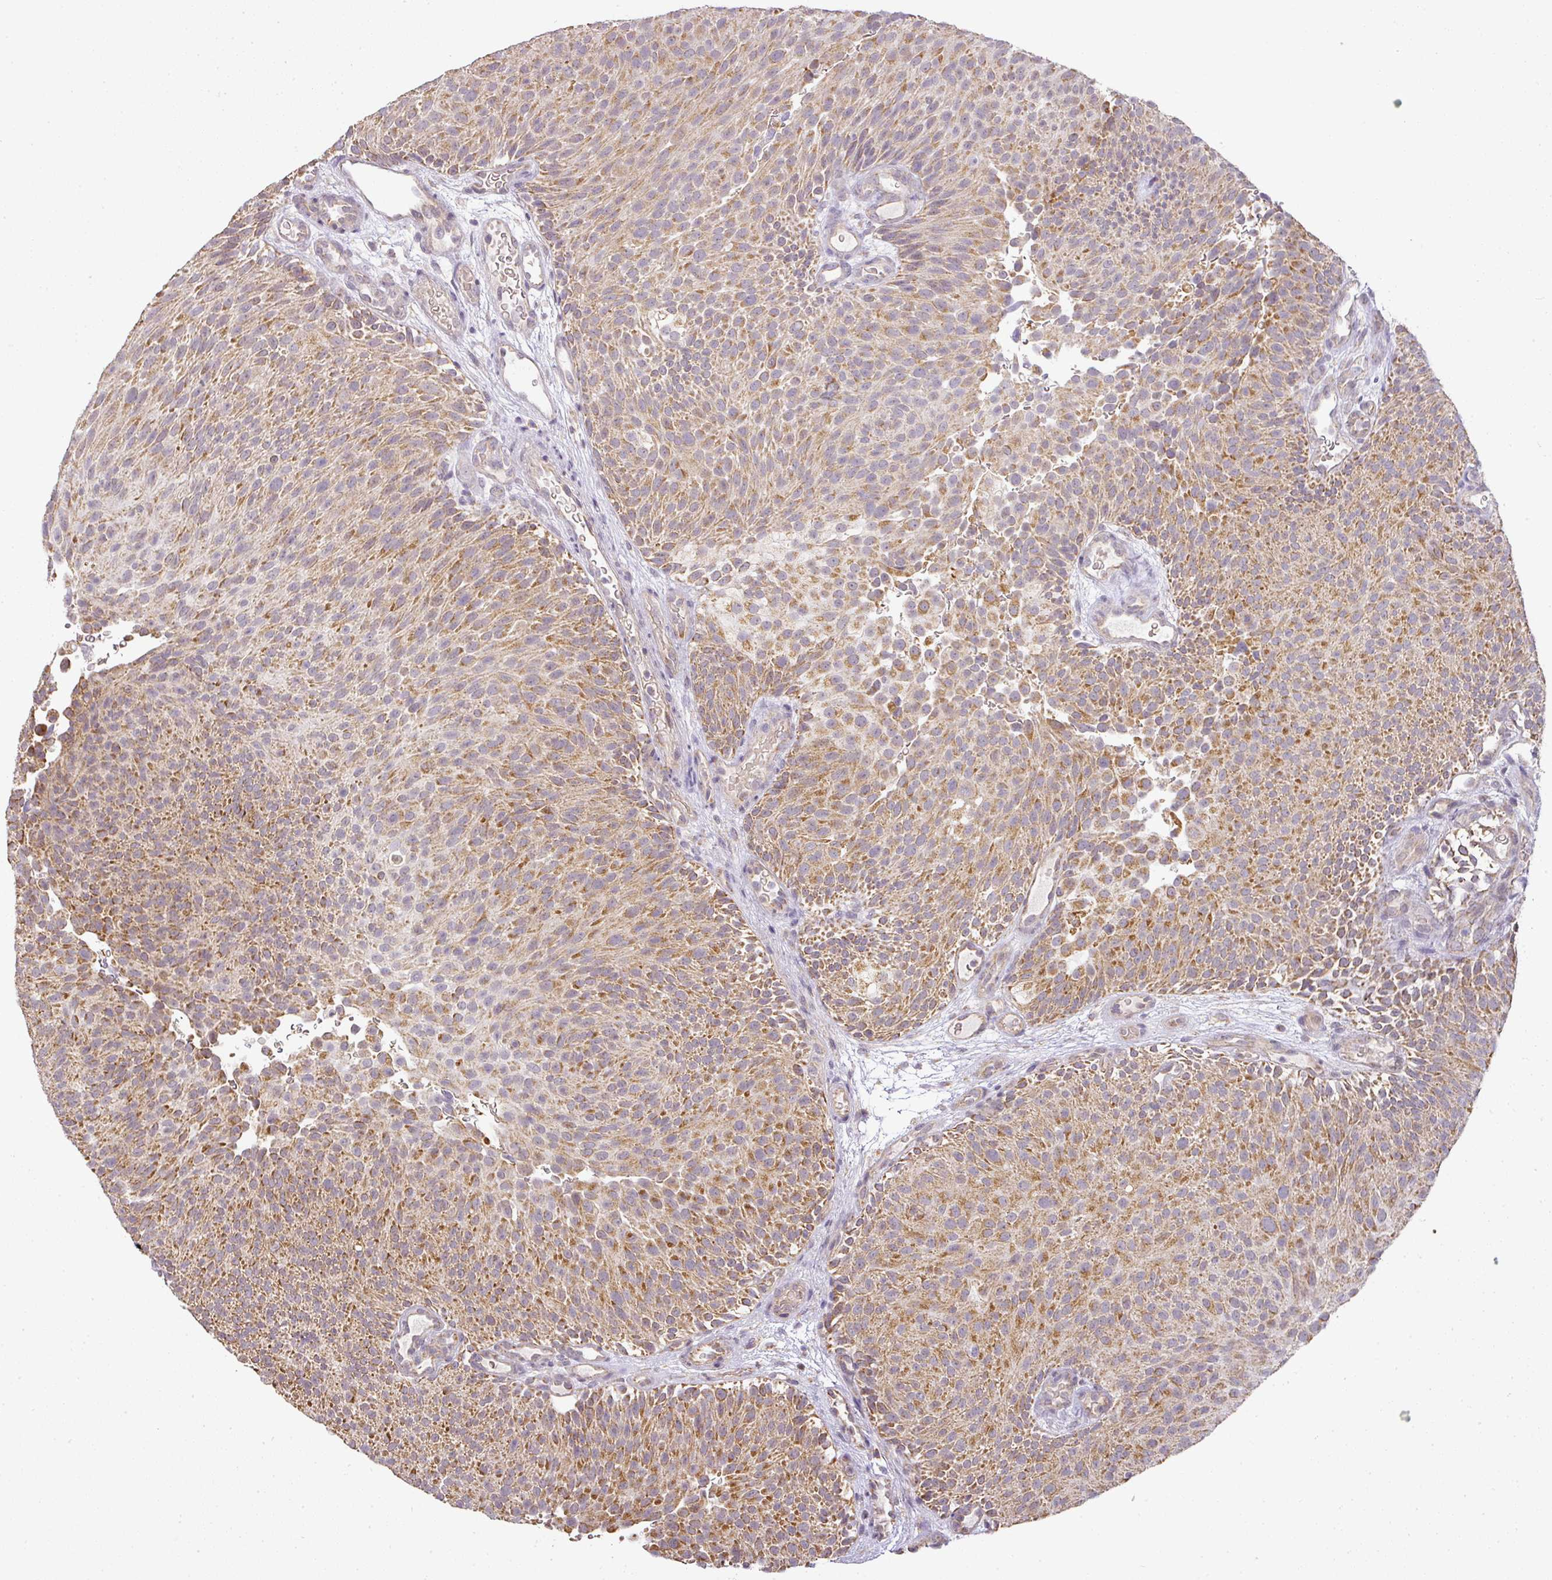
{"staining": {"intensity": "moderate", "quantity": ">75%", "location": "cytoplasmic/membranous"}, "tissue": "urothelial cancer", "cell_type": "Tumor cells", "image_type": "cancer", "snomed": [{"axis": "morphology", "description": "Urothelial carcinoma, Low grade"}, {"axis": "topography", "description": "Urinary bladder"}], "caption": "Immunohistochemistry (IHC) of human urothelial cancer shows medium levels of moderate cytoplasmic/membranous staining in approximately >75% of tumor cells.", "gene": "MYOM2", "patient": {"sex": "male", "age": 78}}